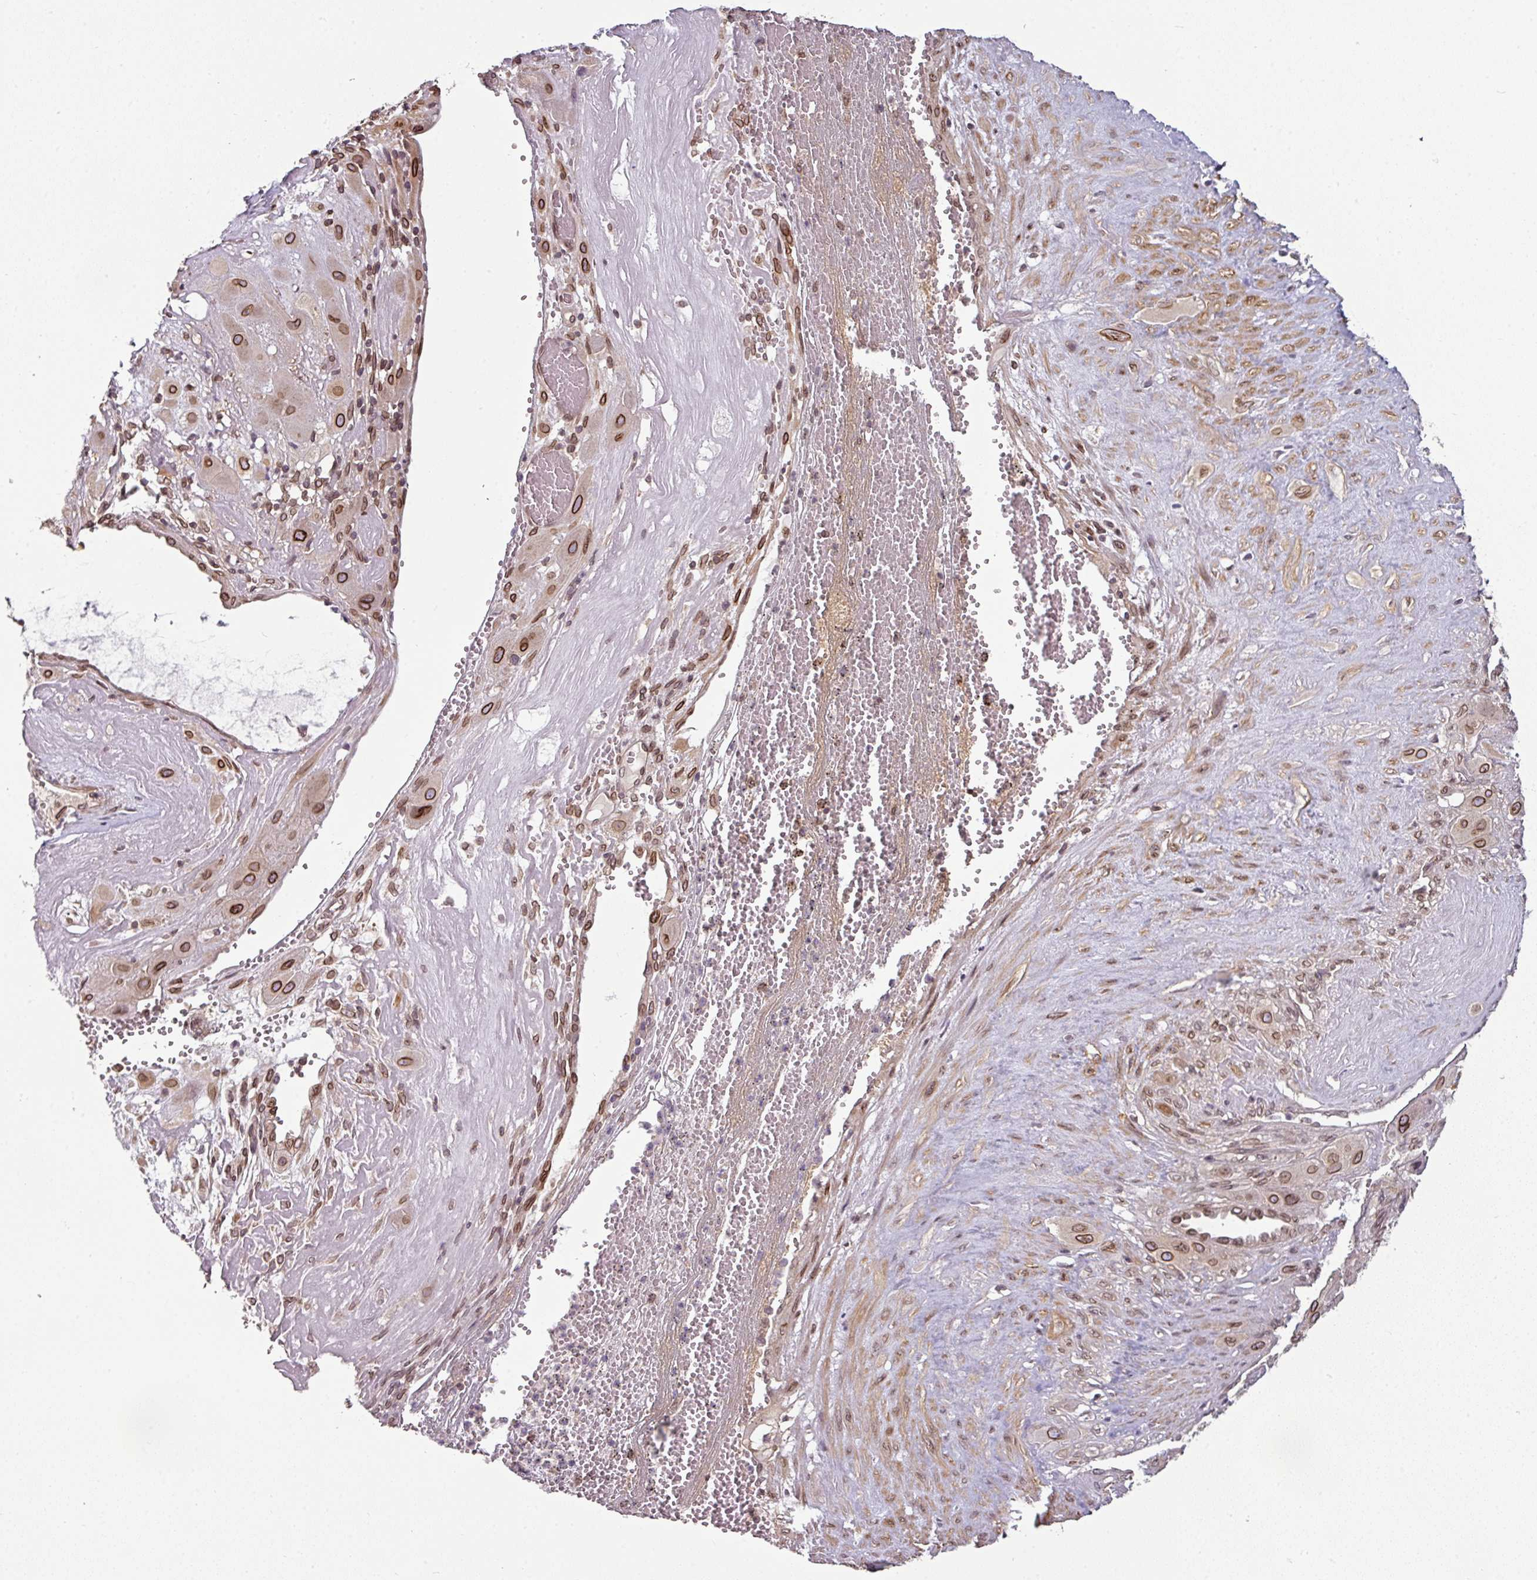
{"staining": {"intensity": "strong", "quantity": ">75%", "location": "cytoplasmic/membranous,nuclear"}, "tissue": "cervical cancer", "cell_type": "Tumor cells", "image_type": "cancer", "snomed": [{"axis": "morphology", "description": "Squamous cell carcinoma, NOS"}, {"axis": "topography", "description": "Cervix"}], "caption": "DAB immunohistochemical staining of human cervical cancer (squamous cell carcinoma) demonstrates strong cytoplasmic/membranous and nuclear protein staining in approximately >75% of tumor cells.", "gene": "RANGAP1", "patient": {"sex": "female", "age": 34}}